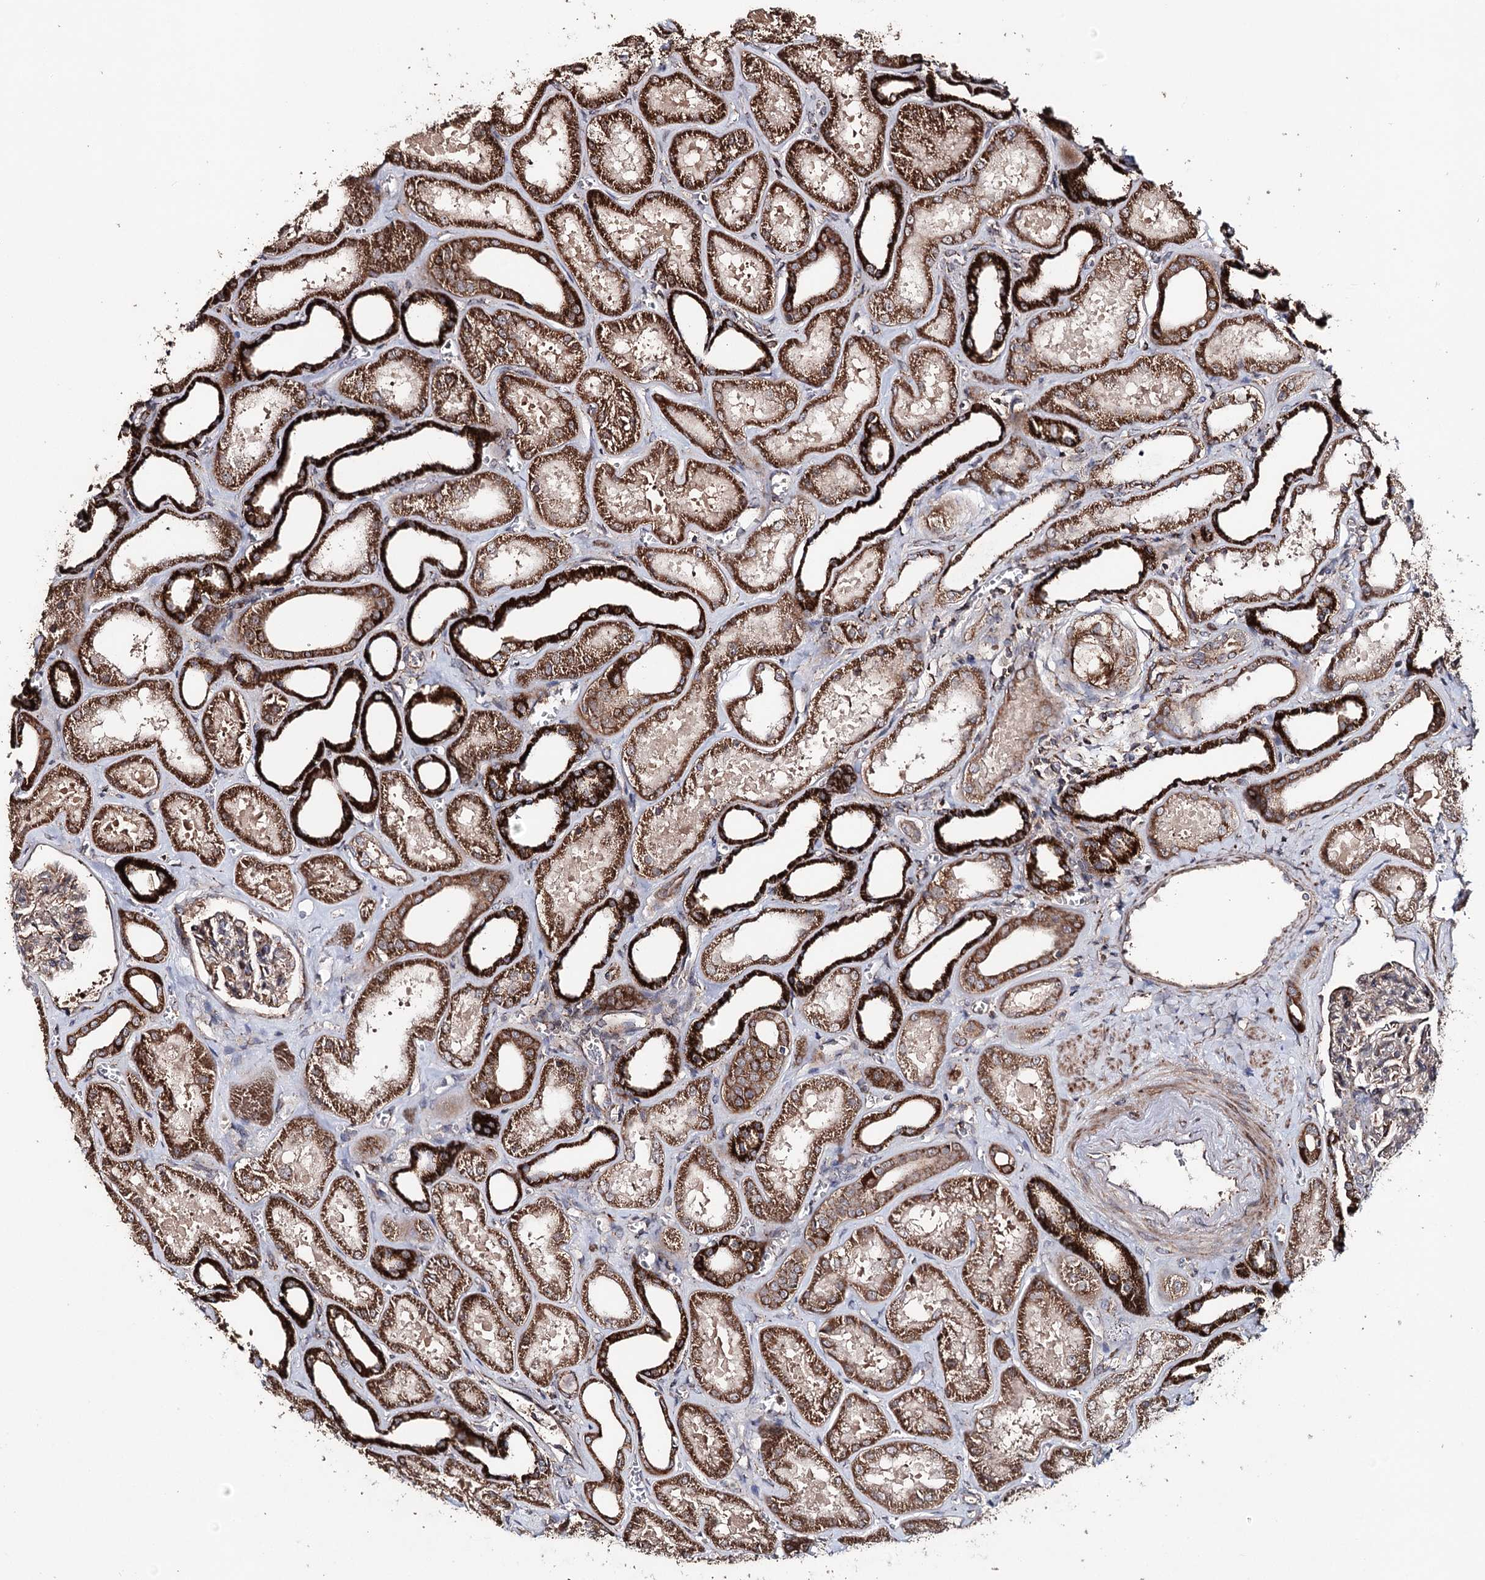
{"staining": {"intensity": "moderate", "quantity": ">75%", "location": "cytoplasmic/membranous"}, "tissue": "kidney", "cell_type": "Cells in glomeruli", "image_type": "normal", "snomed": [{"axis": "morphology", "description": "Normal tissue, NOS"}, {"axis": "morphology", "description": "Adenocarcinoma, NOS"}, {"axis": "topography", "description": "Kidney"}], "caption": "Kidney stained for a protein displays moderate cytoplasmic/membranous positivity in cells in glomeruli. The protein of interest is shown in brown color, while the nuclei are stained blue.", "gene": "MINDY3", "patient": {"sex": "female", "age": 68}}